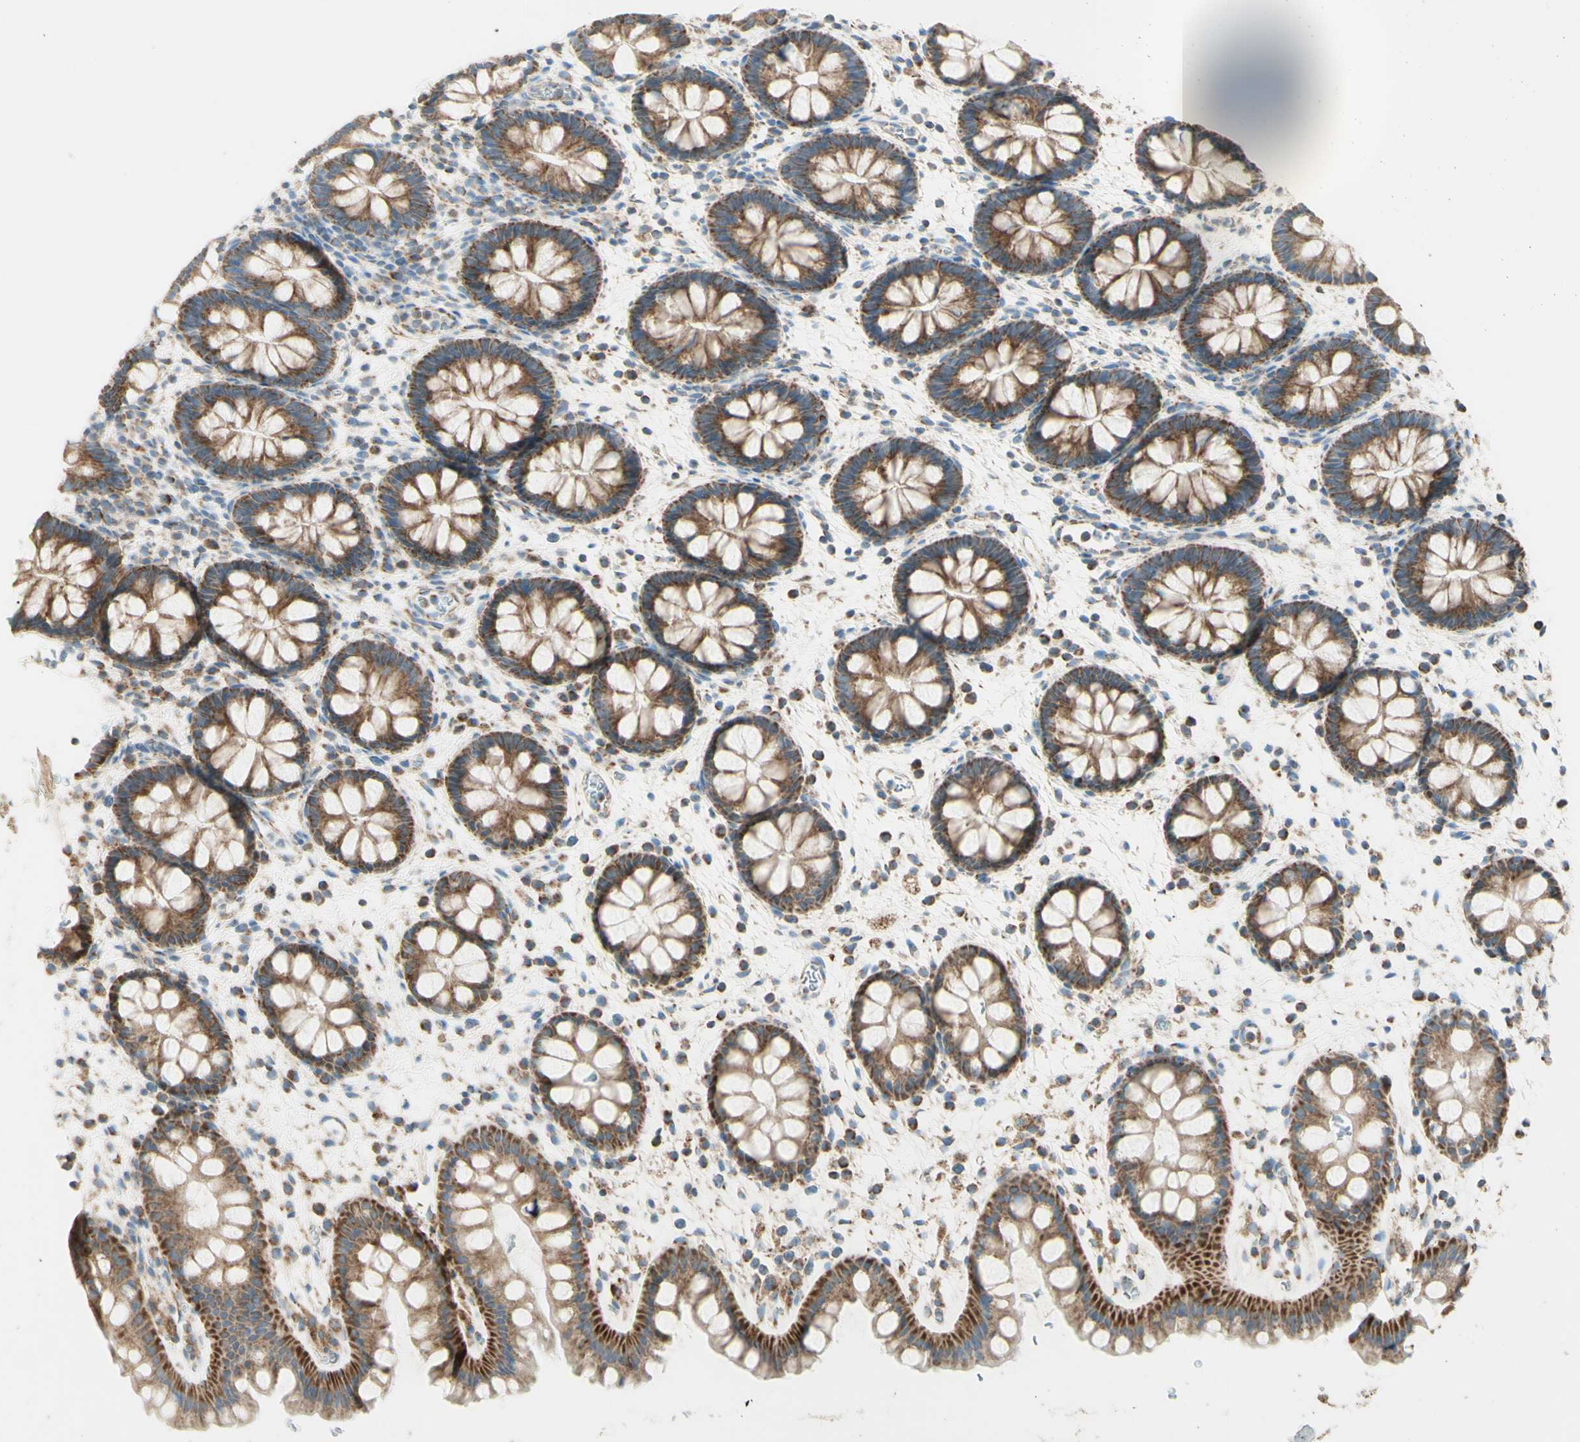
{"staining": {"intensity": "moderate", "quantity": ">75%", "location": "cytoplasmic/membranous"}, "tissue": "rectum", "cell_type": "Glandular cells", "image_type": "normal", "snomed": [{"axis": "morphology", "description": "Normal tissue, NOS"}, {"axis": "topography", "description": "Rectum"}], "caption": "Immunohistochemistry (IHC) of unremarkable rectum shows medium levels of moderate cytoplasmic/membranous positivity in approximately >75% of glandular cells. The staining was performed using DAB, with brown indicating positive protein expression. Nuclei are stained blue with hematoxylin.", "gene": "ARMC10", "patient": {"sex": "female", "age": 24}}